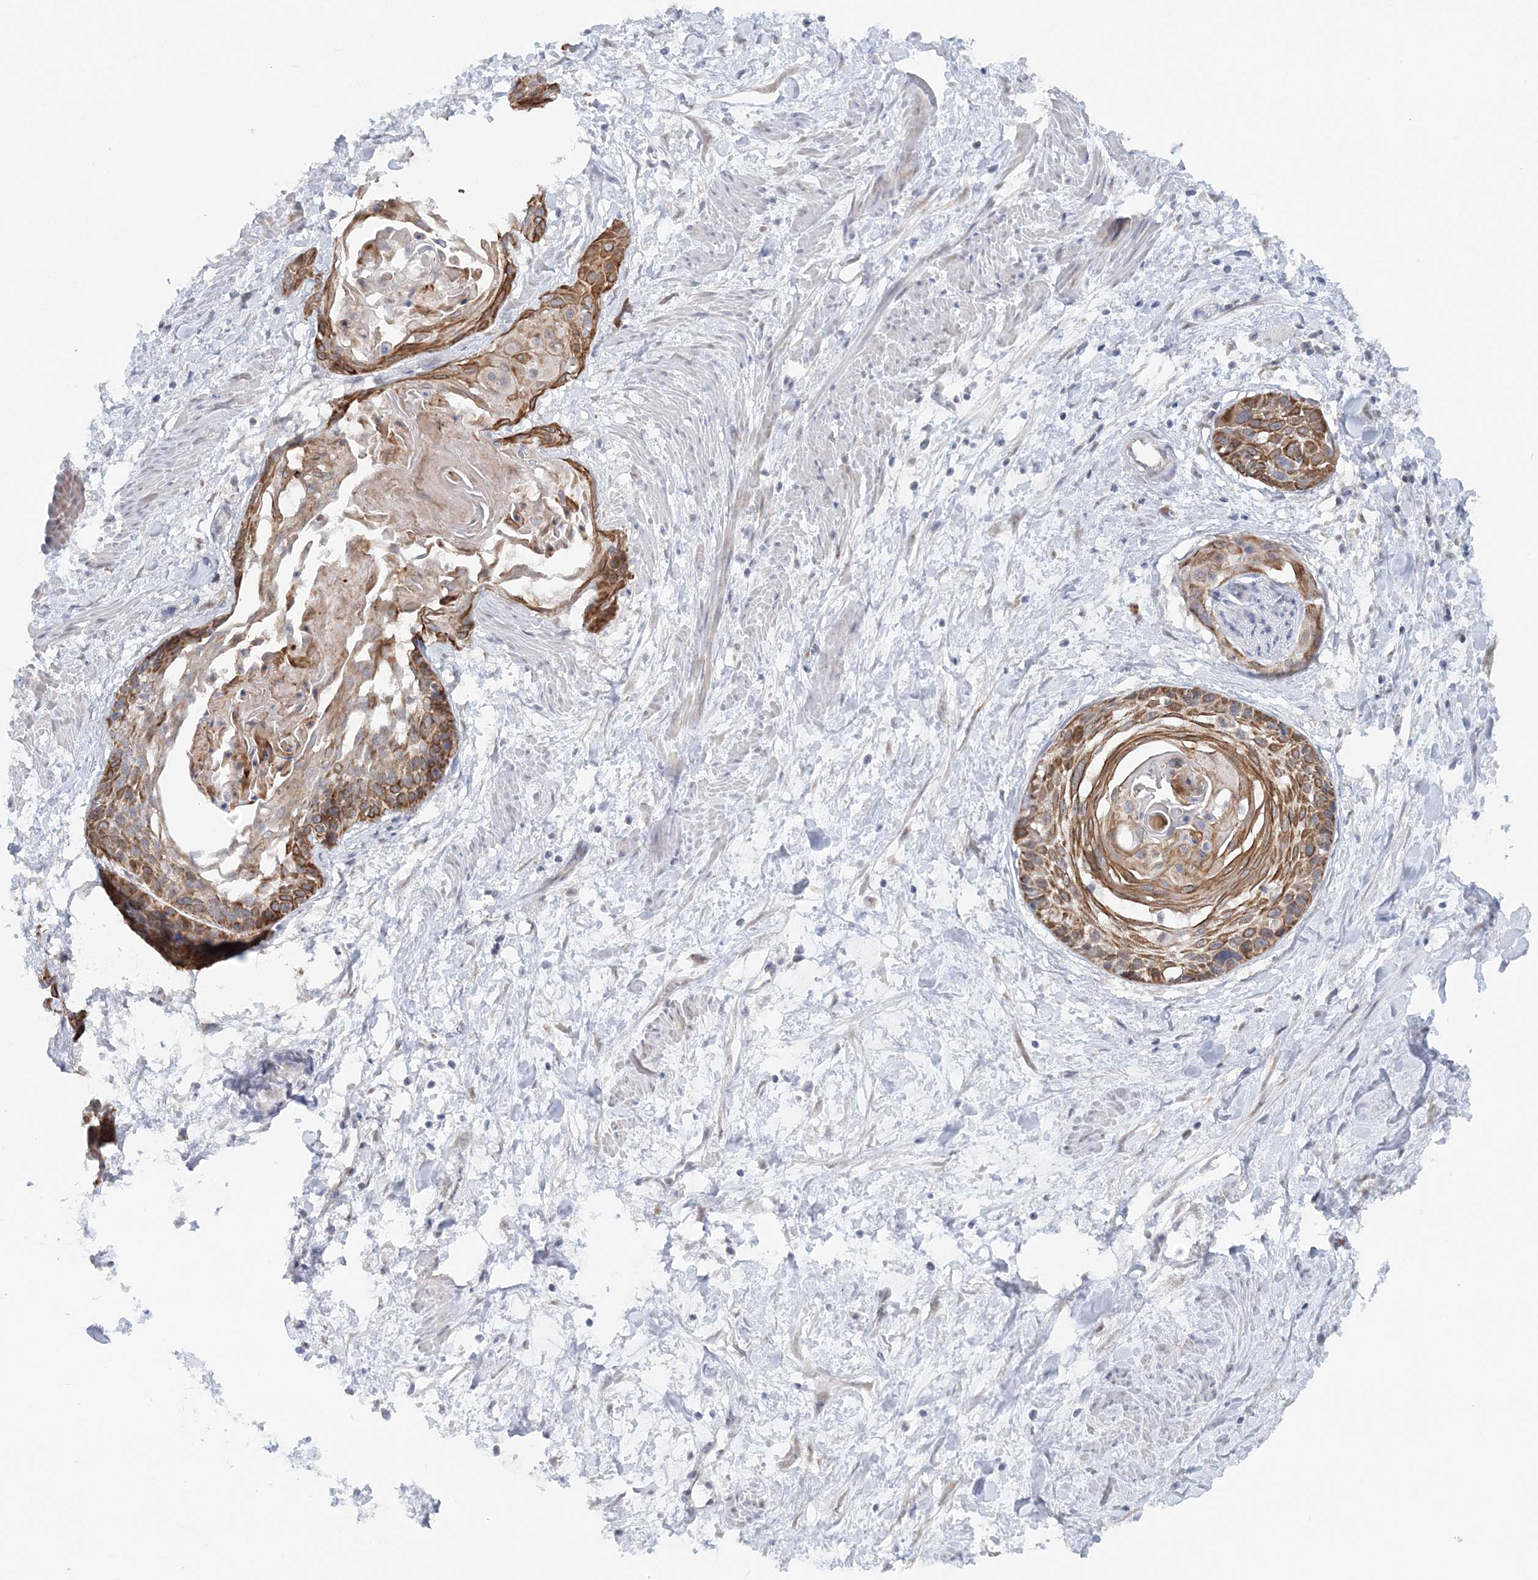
{"staining": {"intensity": "strong", "quantity": ">75%", "location": "cytoplasmic/membranous"}, "tissue": "cervical cancer", "cell_type": "Tumor cells", "image_type": "cancer", "snomed": [{"axis": "morphology", "description": "Squamous cell carcinoma, NOS"}, {"axis": "topography", "description": "Cervix"}], "caption": "Immunohistochemical staining of human squamous cell carcinoma (cervical) displays strong cytoplasmic/membranous protein expression in approximately >75% of tumor cells.", "gene": "RNF150", "patient": {"sex": "female", "age": 57}}